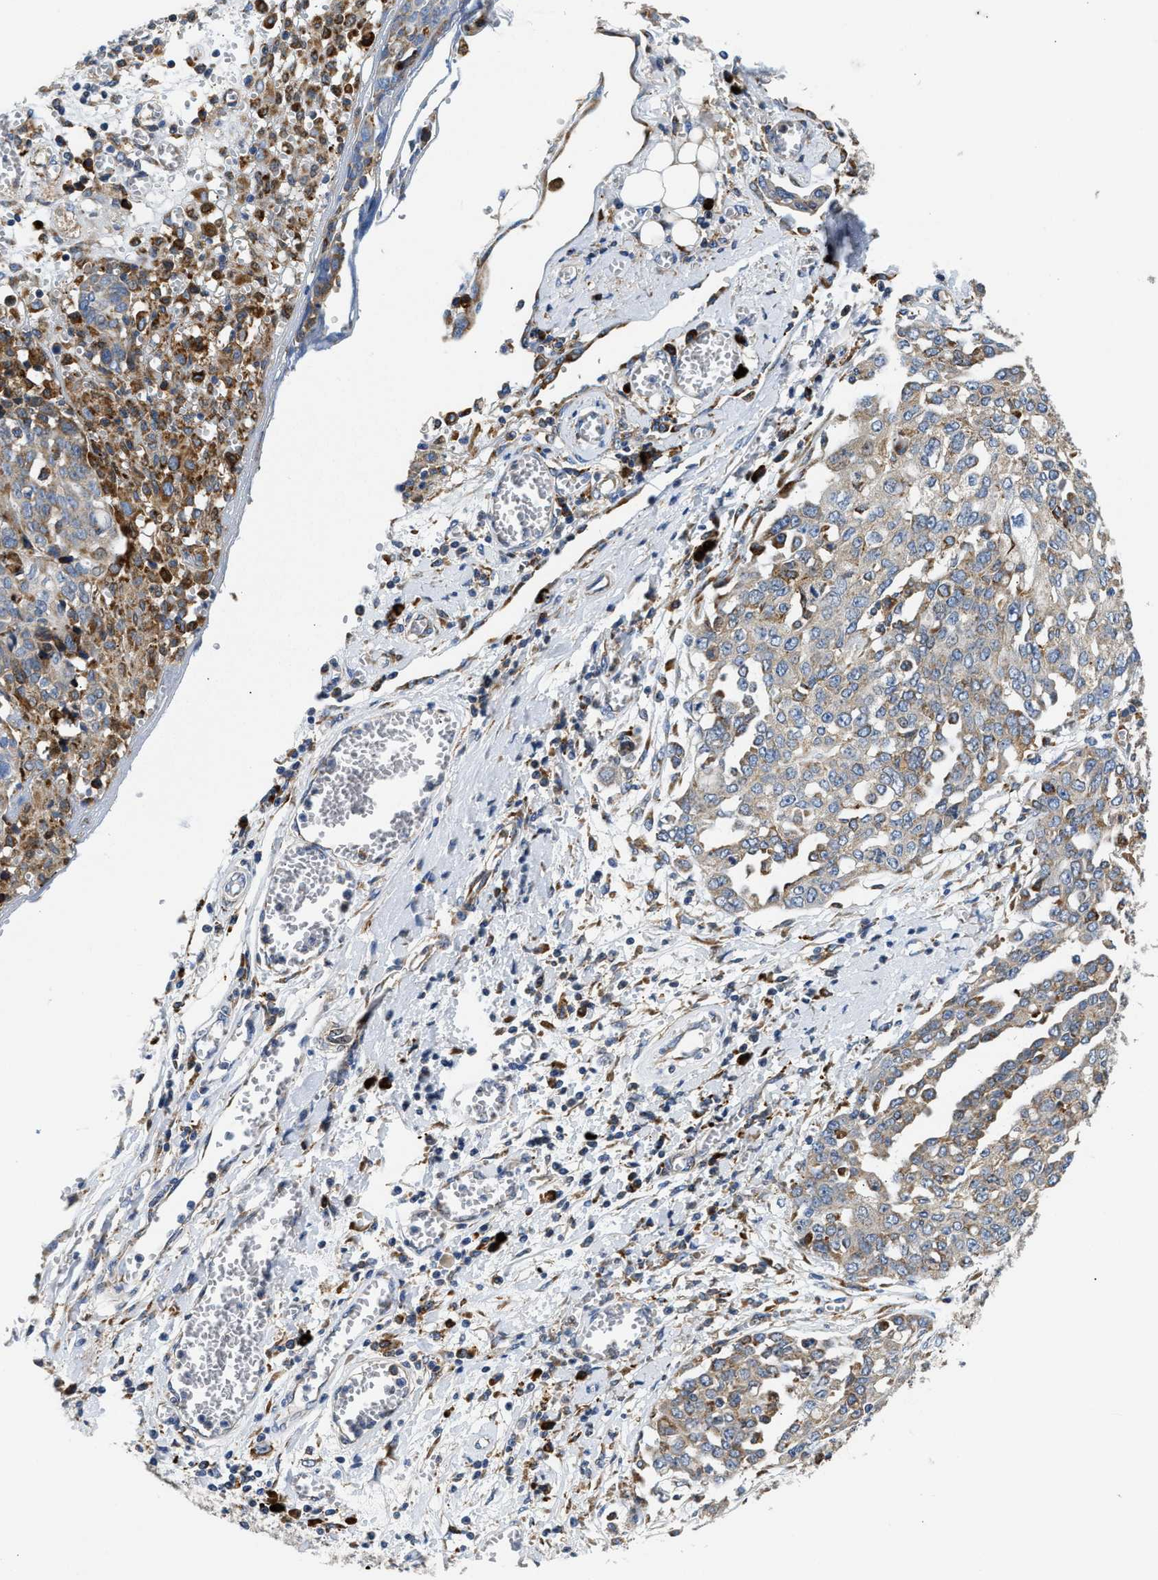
{"staining": {"intensity": "negative", "quantity": "none", "location": "none"}, "tissue": "ovarian cancer", "cell_type": "Tumor cells", "image_type": "cancer", "snomed": [{"axis": "morphology", "description": "Cystadenocarcinoma, serous, NOS"}, {"axis": "topography", "description": "Soft tissue"}, {"axis": "topography", "description": "Ovary"}], "caption": "A high-resolution histopathology image shows IHC staining of ovarian cancer, which exhibits no significant expression in tumor cells.", "gene": "AMZ1", "patient": {"sex": "female", "age": 57}}